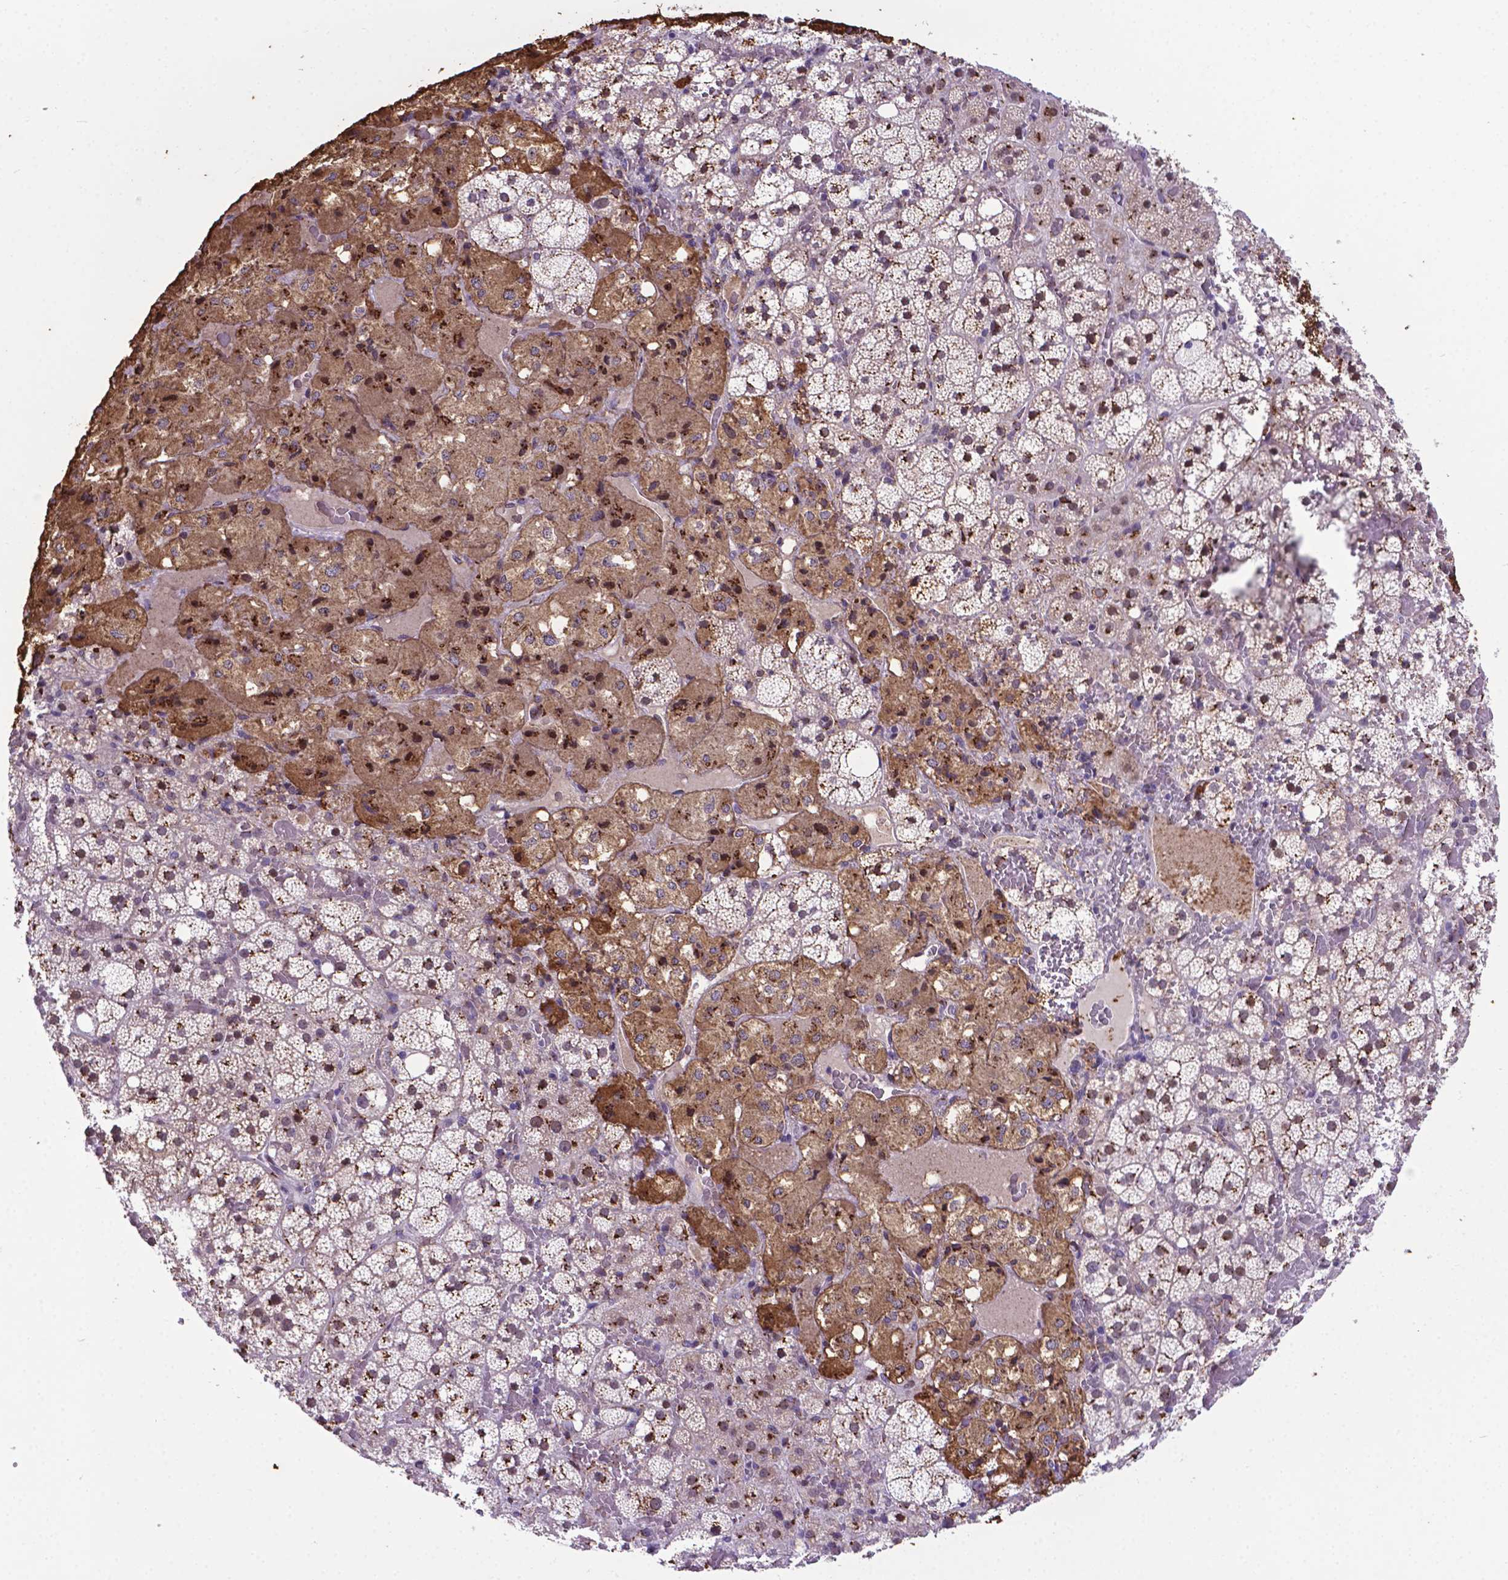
{"staining": {"intensity": "moderate", "quantity": "25%-75%", "location": "cytoplasmic/membranous,nuclear"}, "tissue": "adrenal gland", "cell_type": "Glandular cells", "image_type": "normal", "snomed": [{"axis": "morphology", "description": "Normal tissue, NOS"}, {"axis": "topography", "description": "Adrenal gland"}], "caption": "Human adrenal gland stained for a protein (brown) reveals moderate cytoplasmic/membranous,nuclear positive expression in approximately 25%-75% of glandular cells.", "gene": "MRPL10", "patient": {"sex": "male", "age": 53}}